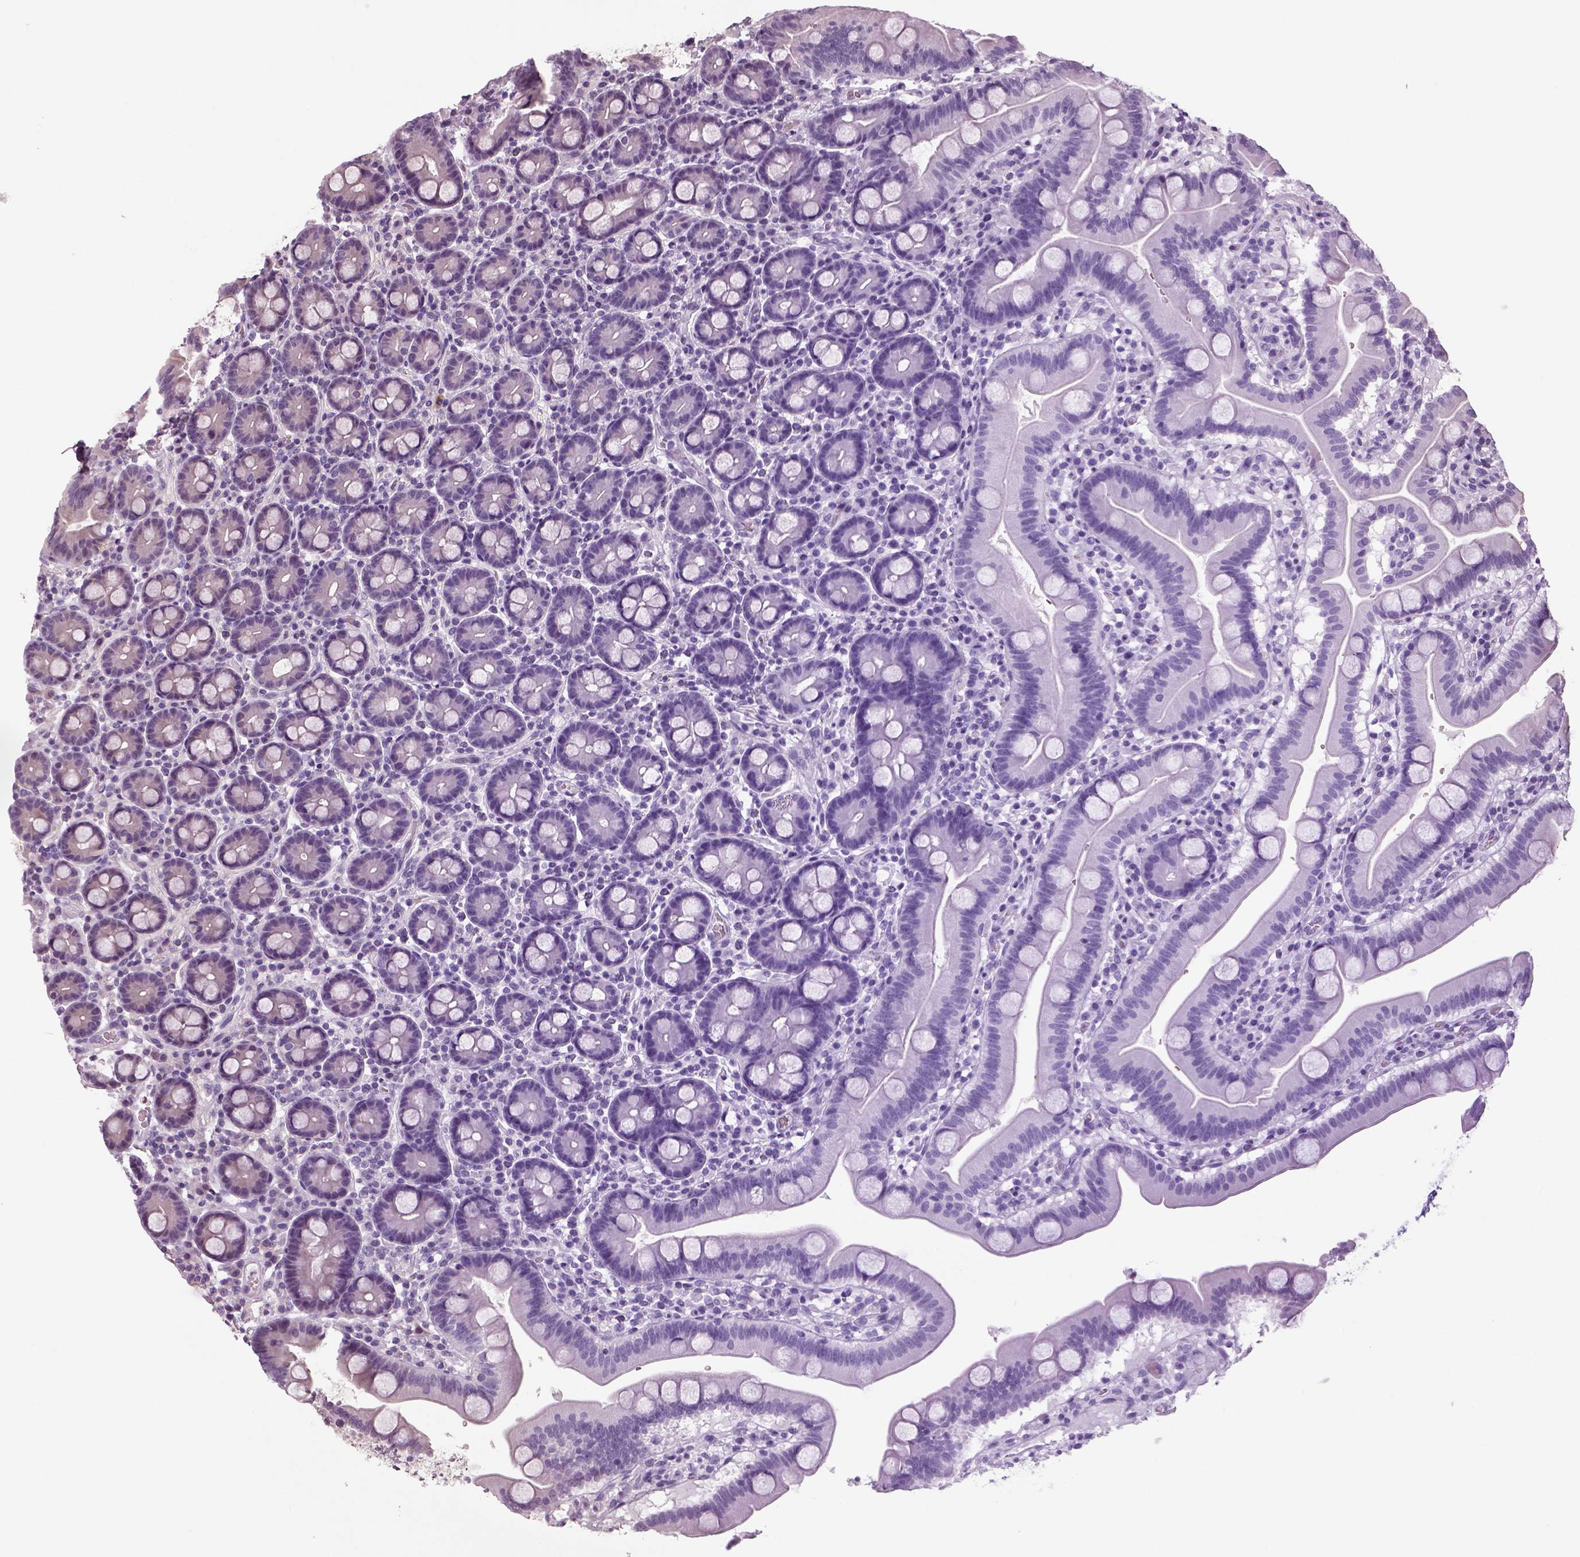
{"staining": {"intensity": "negative", "quantity": "none", "location": "none"}, "tissue": "duodenum", "cell_type": "Glandular cells", "image_type": "normal", "snomed": [{"axis": "morphology", "description": "Normal tissue, NOS"}, {"axis": "topography", "description": "Pancreas"}, {"axis": "topography", "description": "Duodenum"}], "caption": "Glandular cells show no significant positivity in benign duodenum. (Brightfield microscopy of DAB (3,3'-diaminobenzidine) immunohistochemistry (IHC) at high magnification).", "gene": "NECAB1", "patient": {"sex": "male", "age": 59}}